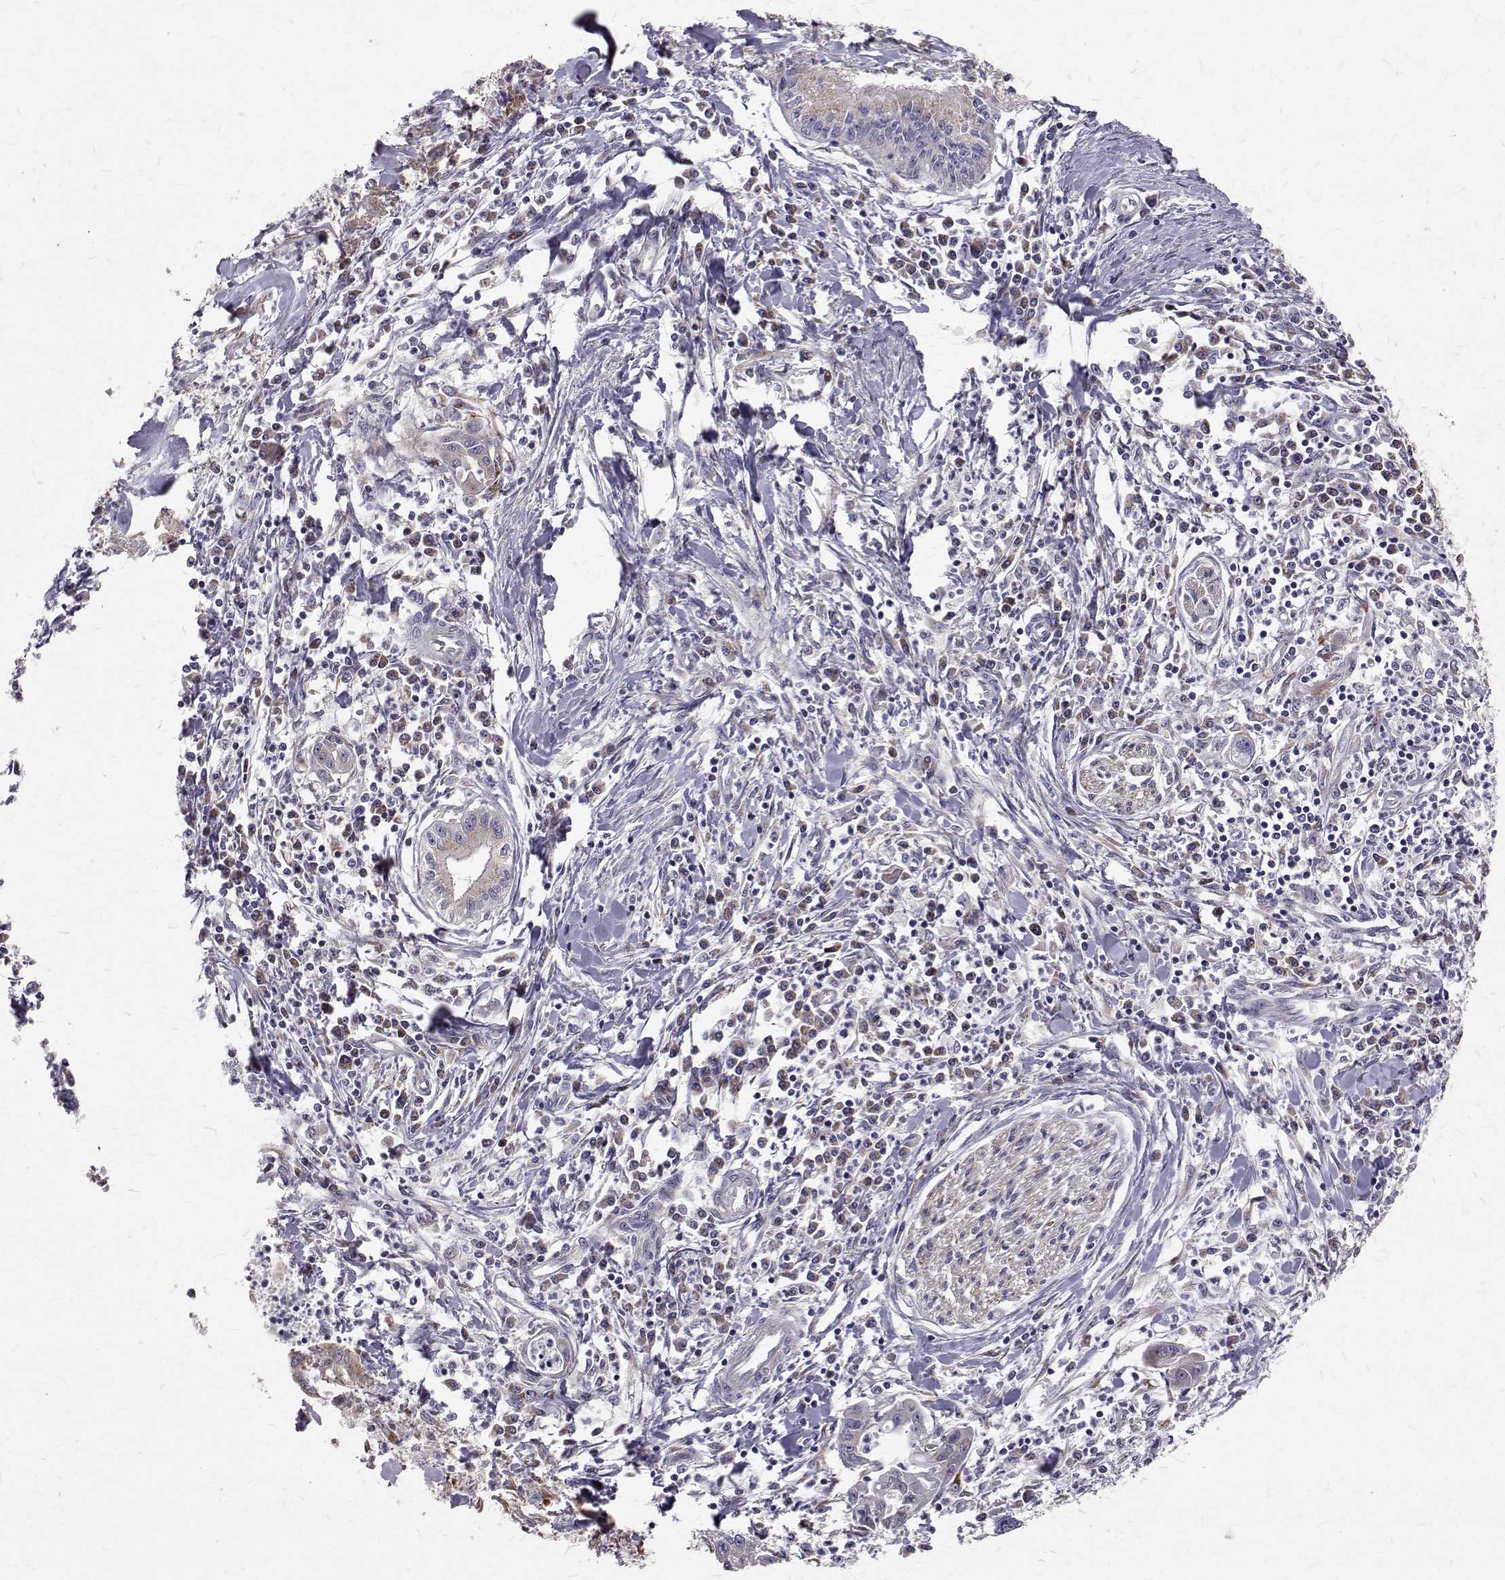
{"staining": {"intensity": "weak", "quantity": "25%-75%", "location": "cytoplasmic/membranous"}, "tissue": "pancreatic cancer", "cell_type": "Tumor cells", "image_type": "cancer", "snomed": [{"axis": "morphology", "description": "Adenocarcinoma, NOS"}, {"axis": "topography", "description": "Pancreas"}], "caption": "Pancreatic cancer stained for a protein exhibits weak cytoplasmic/membranous positivity in tumor cells. The protein of interest is shown in brown color, while the nuclei are stained blue.", "gene": "ARFGAP1", "patient": {"sex": "male", "age": 72}}